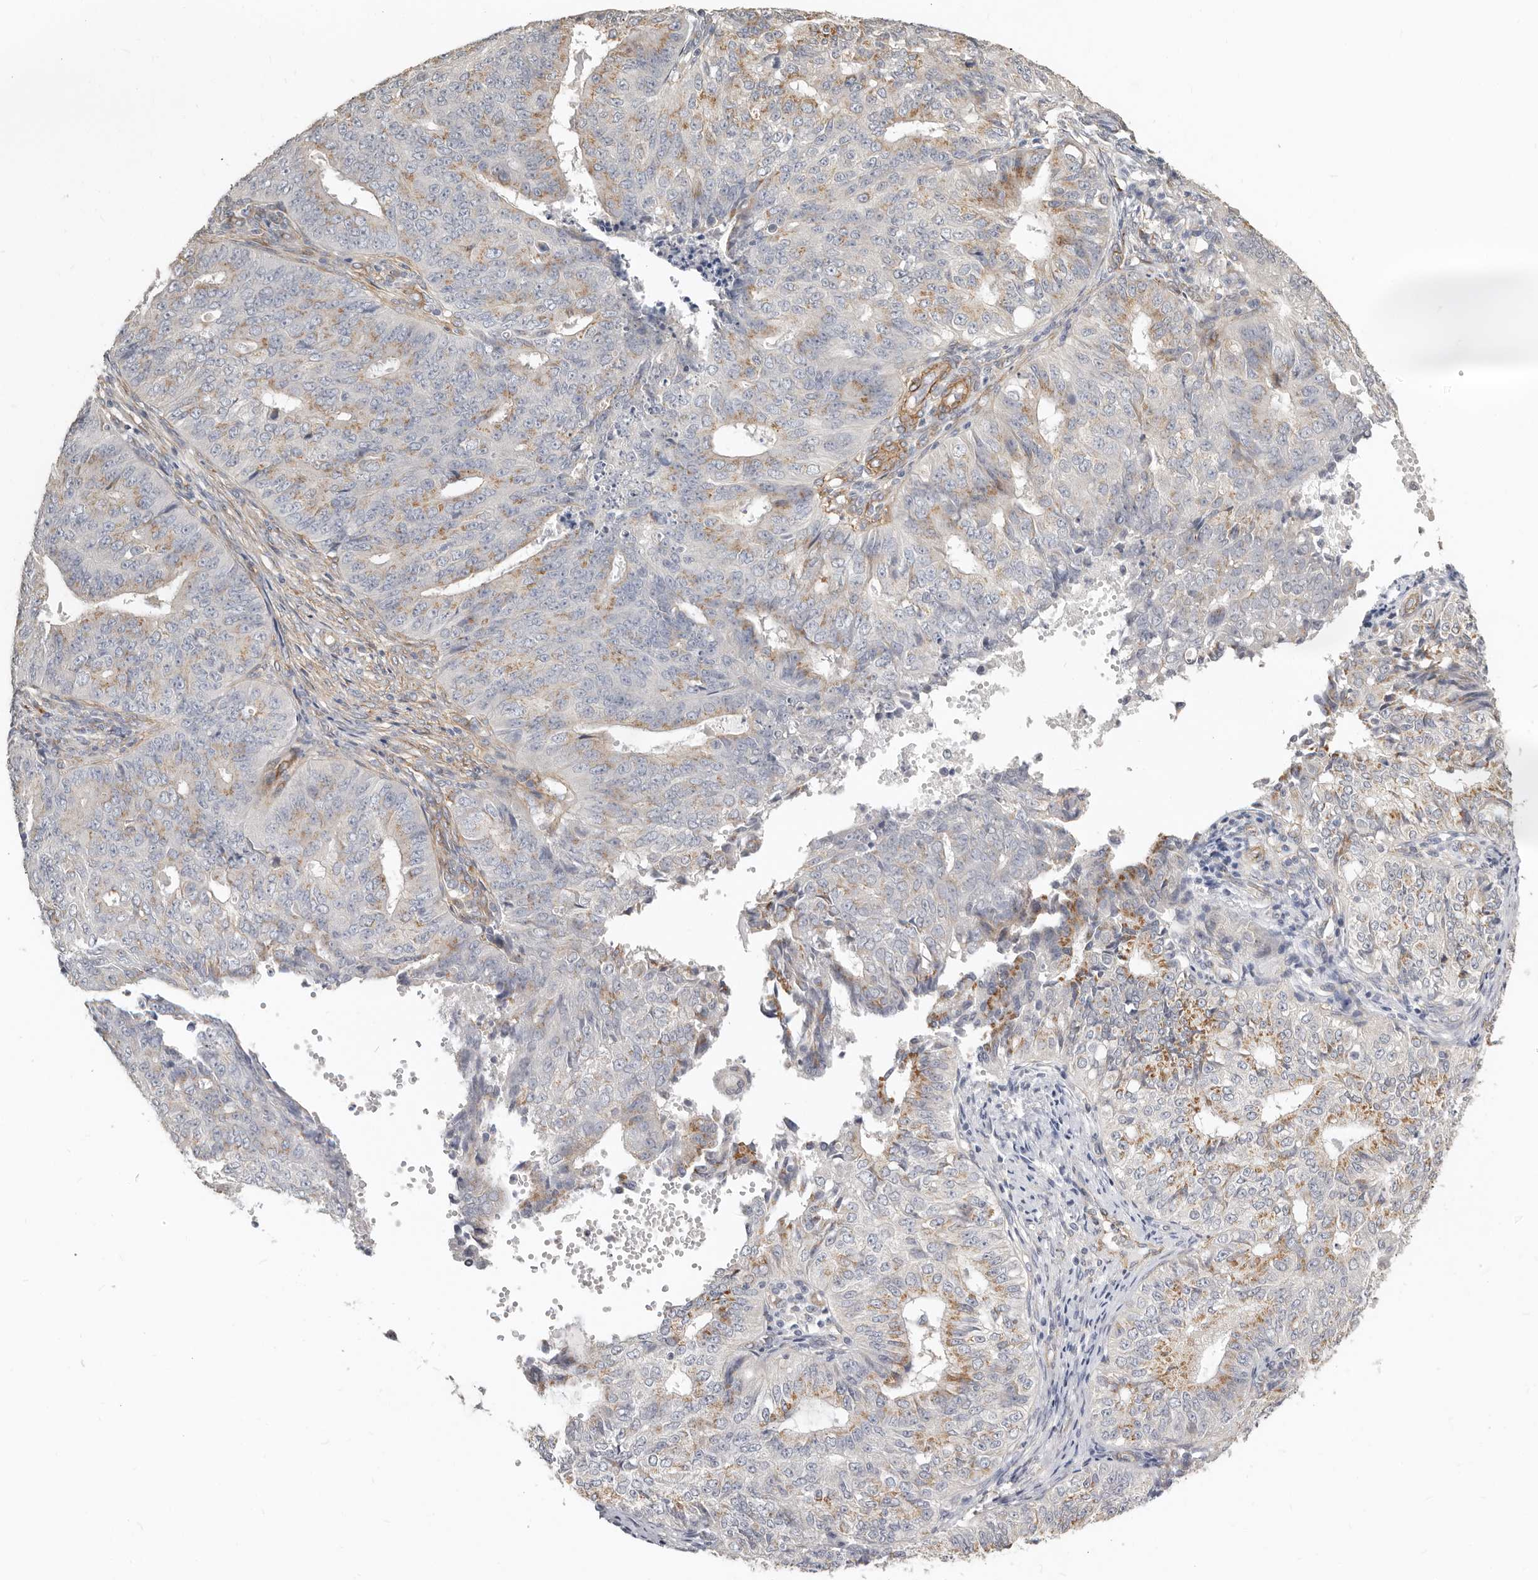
{"staining": {"intensity": "weak", "quantity": "25%-75%", "location": "cytoplasmic/membranous"}, "tissue": "endometrial cancer", "cell_type": "Tumor cells", "image_type": "cancer", "snomed": [{"axis": "morphology", "description": "Adenocarcinoma, NOS"}, {"axis": "topography", "description": "Endometrium"}], "caption": "About 25%-75% of tumor cells in human endometrial cancer demonstrate weak cytoplasmic/membranous protein staining as visualized by brown immunohistochemical staining.", "gene": "RABAC1", "patient": {"sex": "female", "age": 32}}